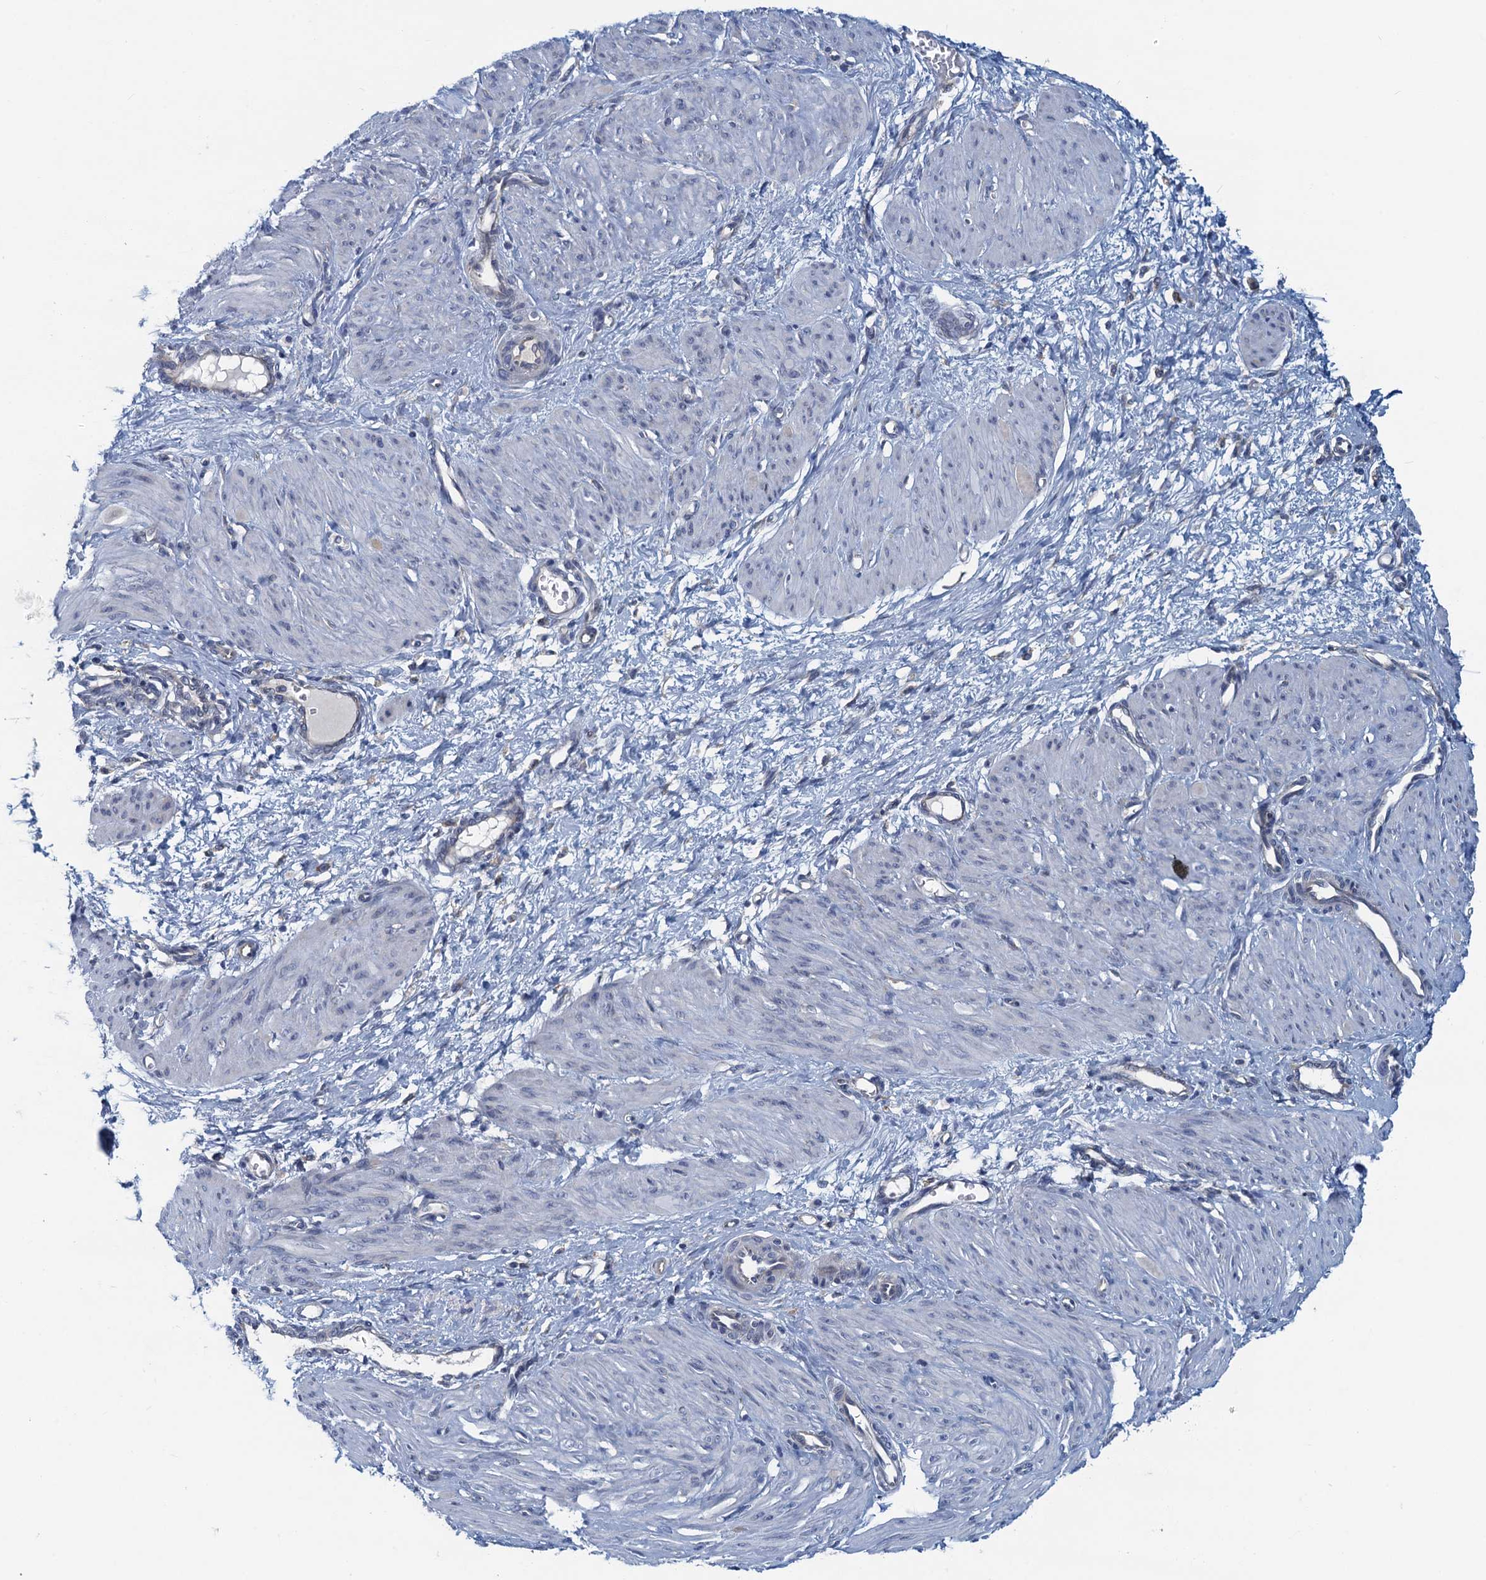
{"staining": {"intensity": "negative", "quantity": "none", "location": "none"}, "tissue": "smooth muscle", "cell_type": "Smooth muscle cells", "image_type": "normal", "snomed": [{"axis": "morphology", "description": "Normal tissue, NOS"}, {"axis": "topography", "description": "Endometrium"}], "caption": "IHC photomicrograph of benign smooth muscle: human smooth muscle stained with DAB (3,3'-diaminobenzidine) displays no significant protein staining in smooth muscle cells. The staining was performed using DAB to visualize the protein expression in brown, while the nuclei were stained in blue with hematoxylin (Magnification: 20x).", "gene": "MYDGF", "patient": {"sex": "female", "age": 33}}